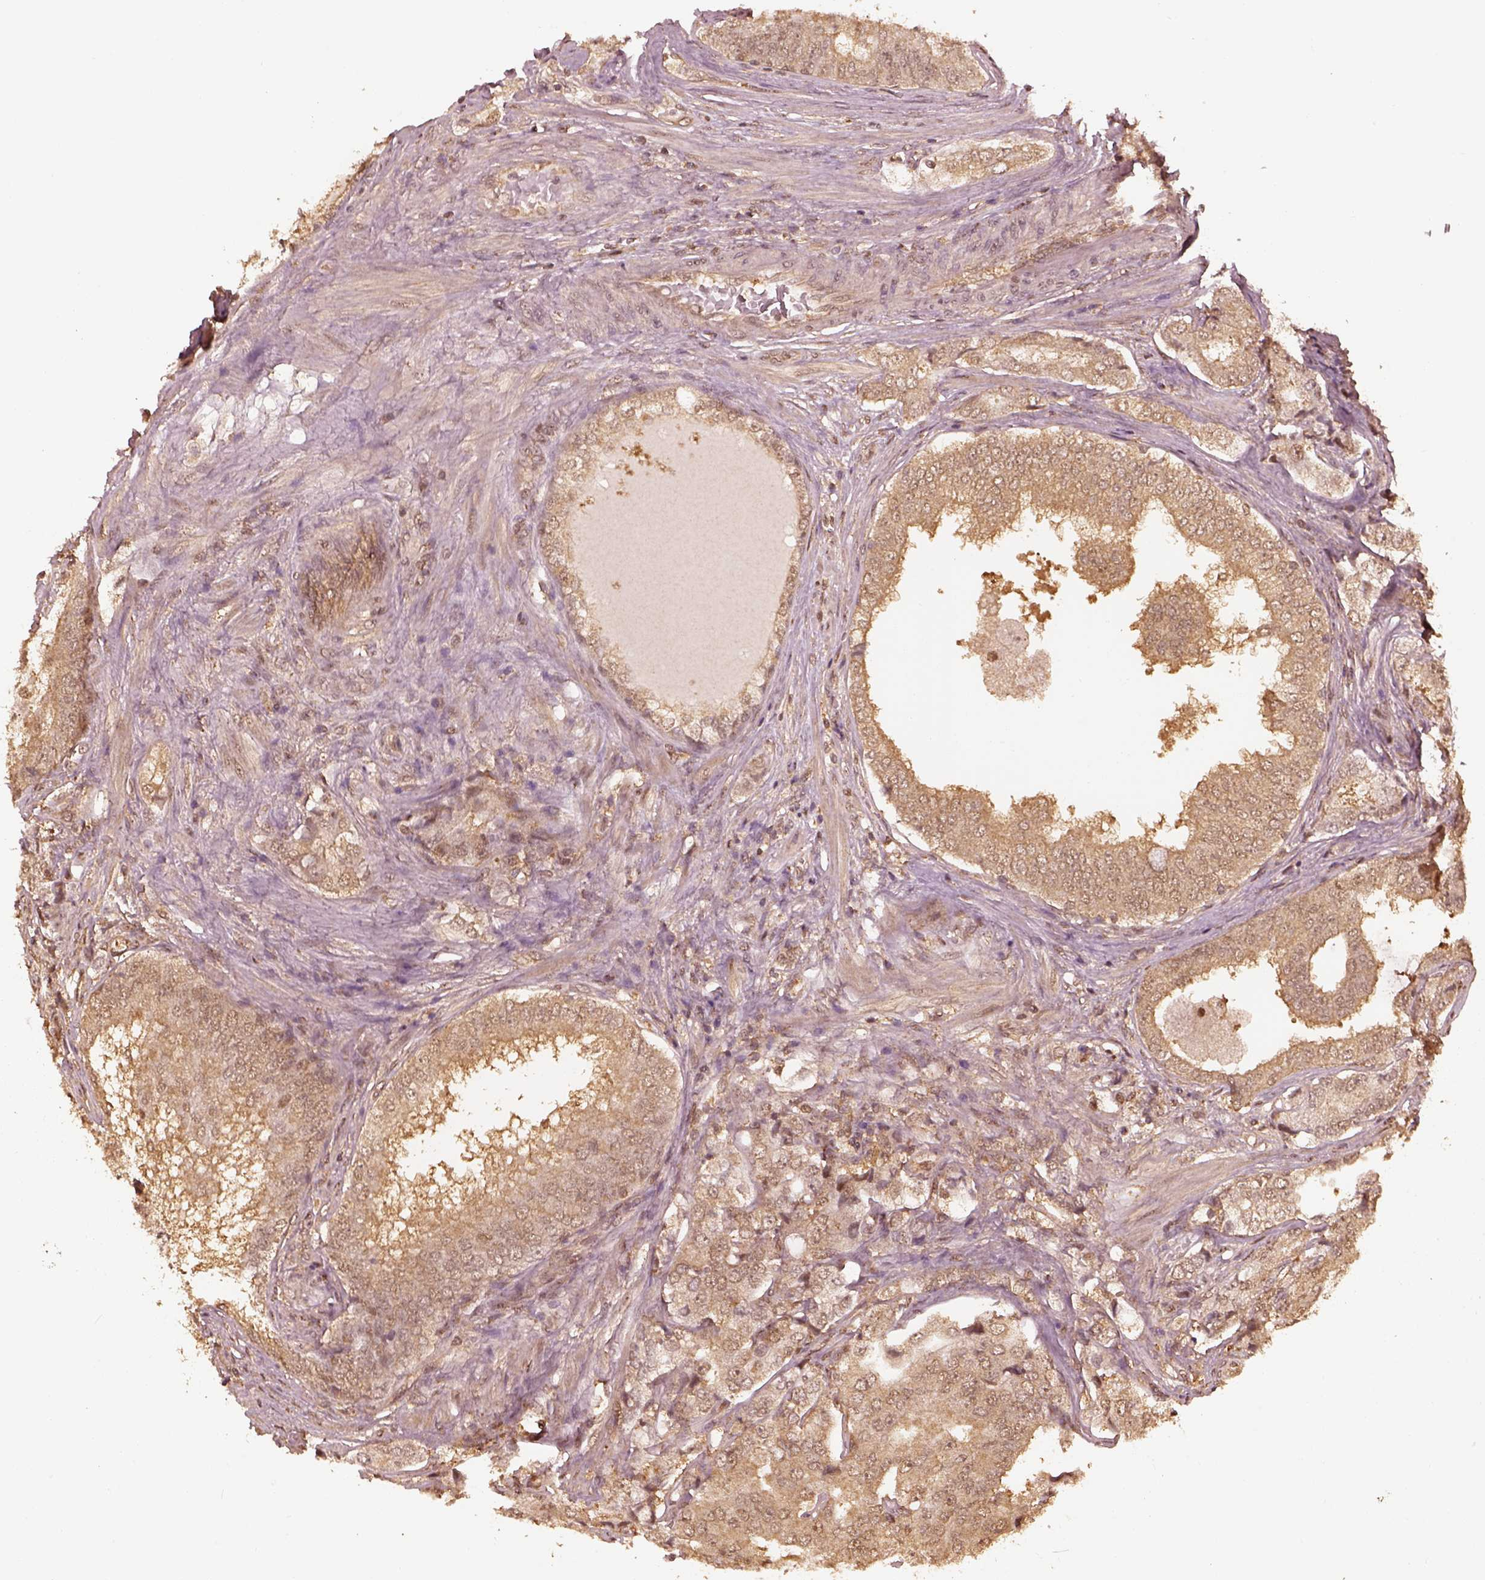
{"staining": {"intensity": "weak", "quantity": ">75%", "location": "cytoplasmic/membranous"}, "tissue": "prostate cancer", "cell_type": "Tumor cells", "image_type": "cancer", "snomed": [{"axis": "morphology", "description": "Adenocarcinoma, NOS"}, {"axis": "topography", "description": "Prostate"}], "caption": "IHC micrograph of human prostate cancer stained for a protein (brown), which demonstrates low levels of weak cytoplasmic/membranous staining in about >75% of tumor cells.", "gene": "PSMC5", "patient": {"sex": "male", "age": 65}}